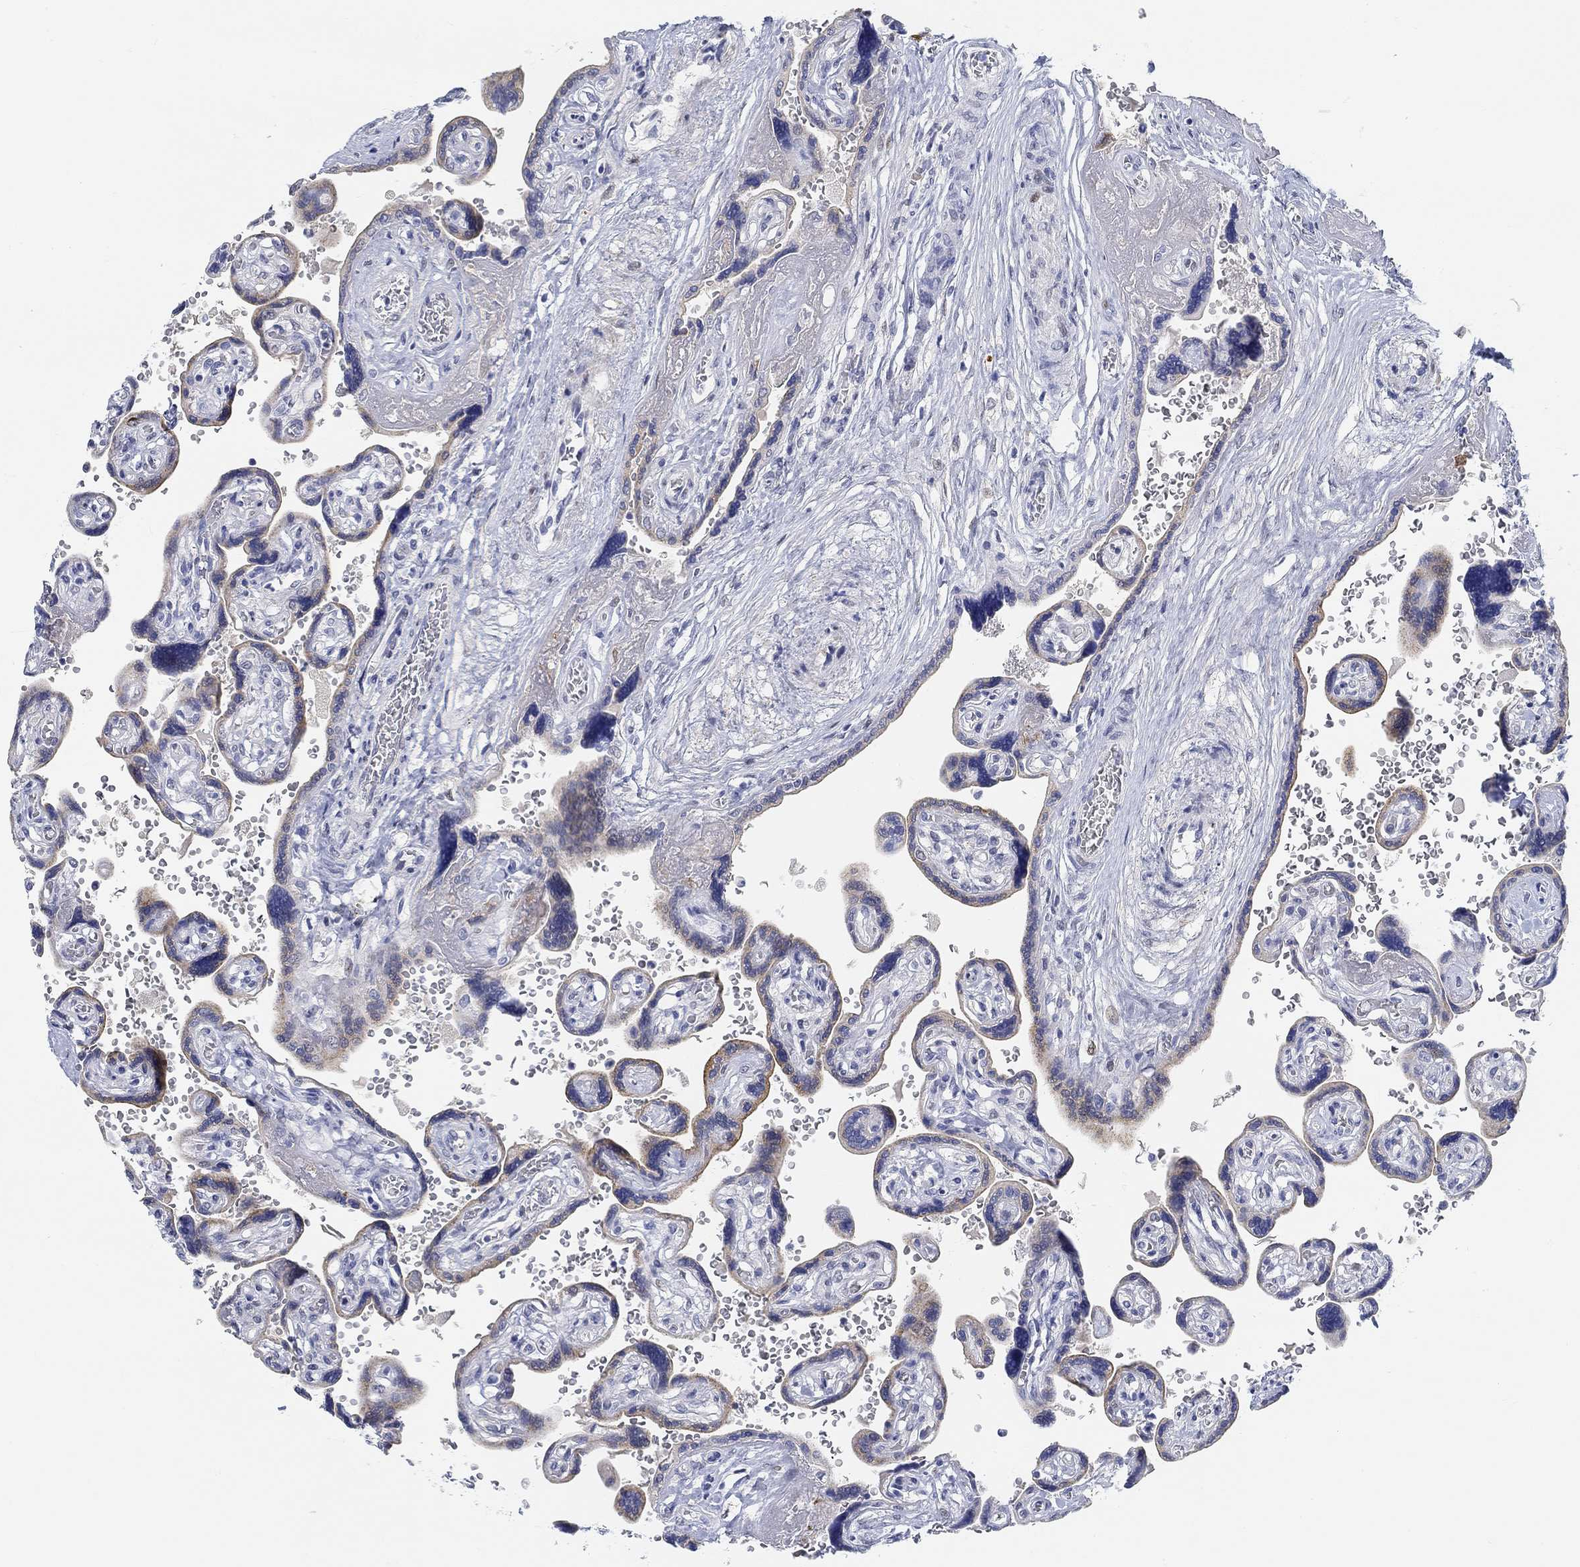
{"staining": {"intensity": "negative", "quantity": "none", "location": "none"}, "tissue": "placenta", "cell_type": "Decidual cells", "image_type": "normal", "snomed": [{"axis": "morphology", "description": "Normal tissue, NOS"}, {"axis": "topography", "description": "Placenta"}], "caption": "This is an immunohistochemistry photomicrograph of normal placenta. There is no staining in decidual cells.", "gene": "SNTG2", "patient": {"sex": "female", "age": 32}}